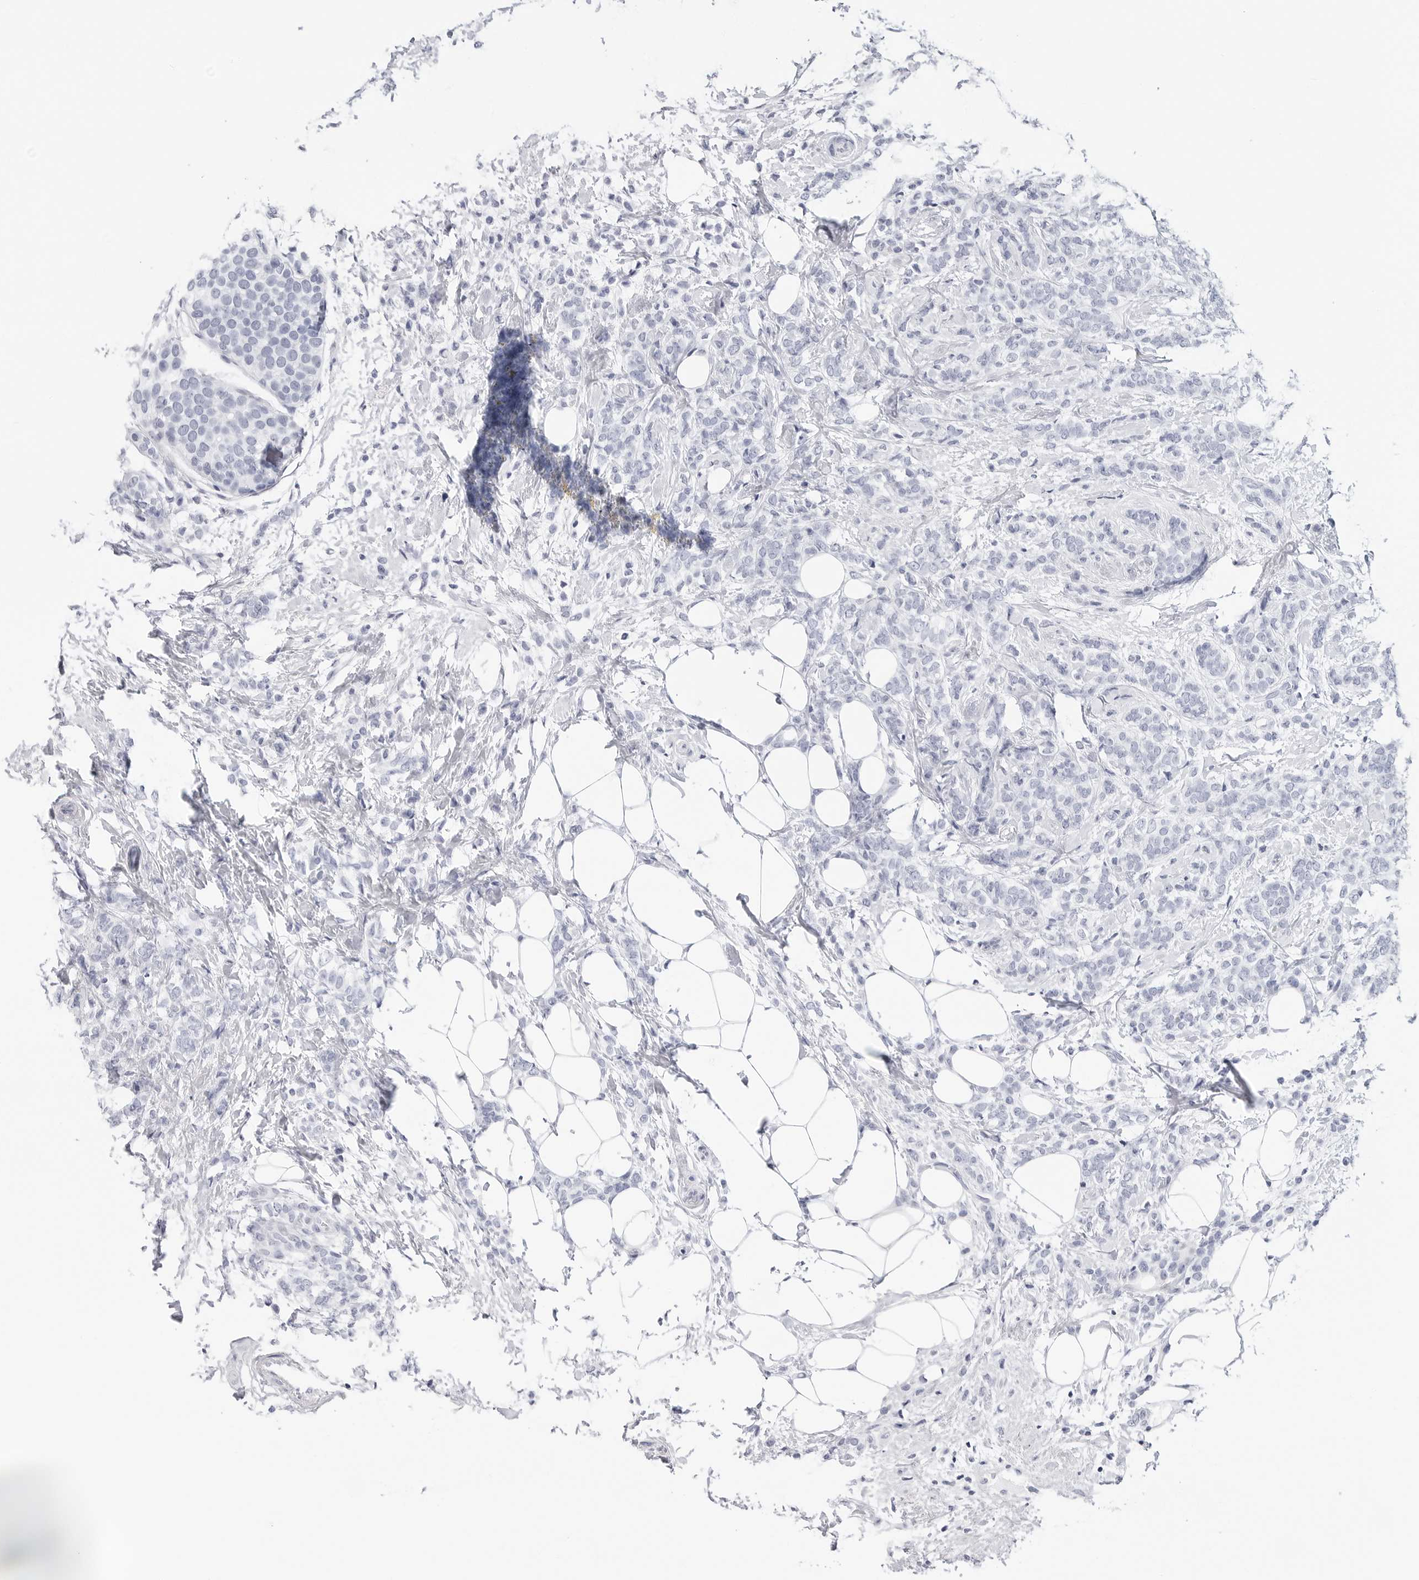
{"staining": {"intensity": "negative", "quantity": "none", "location": "none"}, "tissue": "breast cancer", "cell_type": "Tumor cells", "image_type": "cancer", "snomed": [{"axis": "morphology", "description": "Lobular carcinoma"}, {"axis": "topography", "description": "Breast"}], "caption": "Image shows no significant protein staining in tumor cells of breast cancer (lobular carcinoma).", "gene": "SLC19A1", "patient": {"sex": "female", "age": 50}}